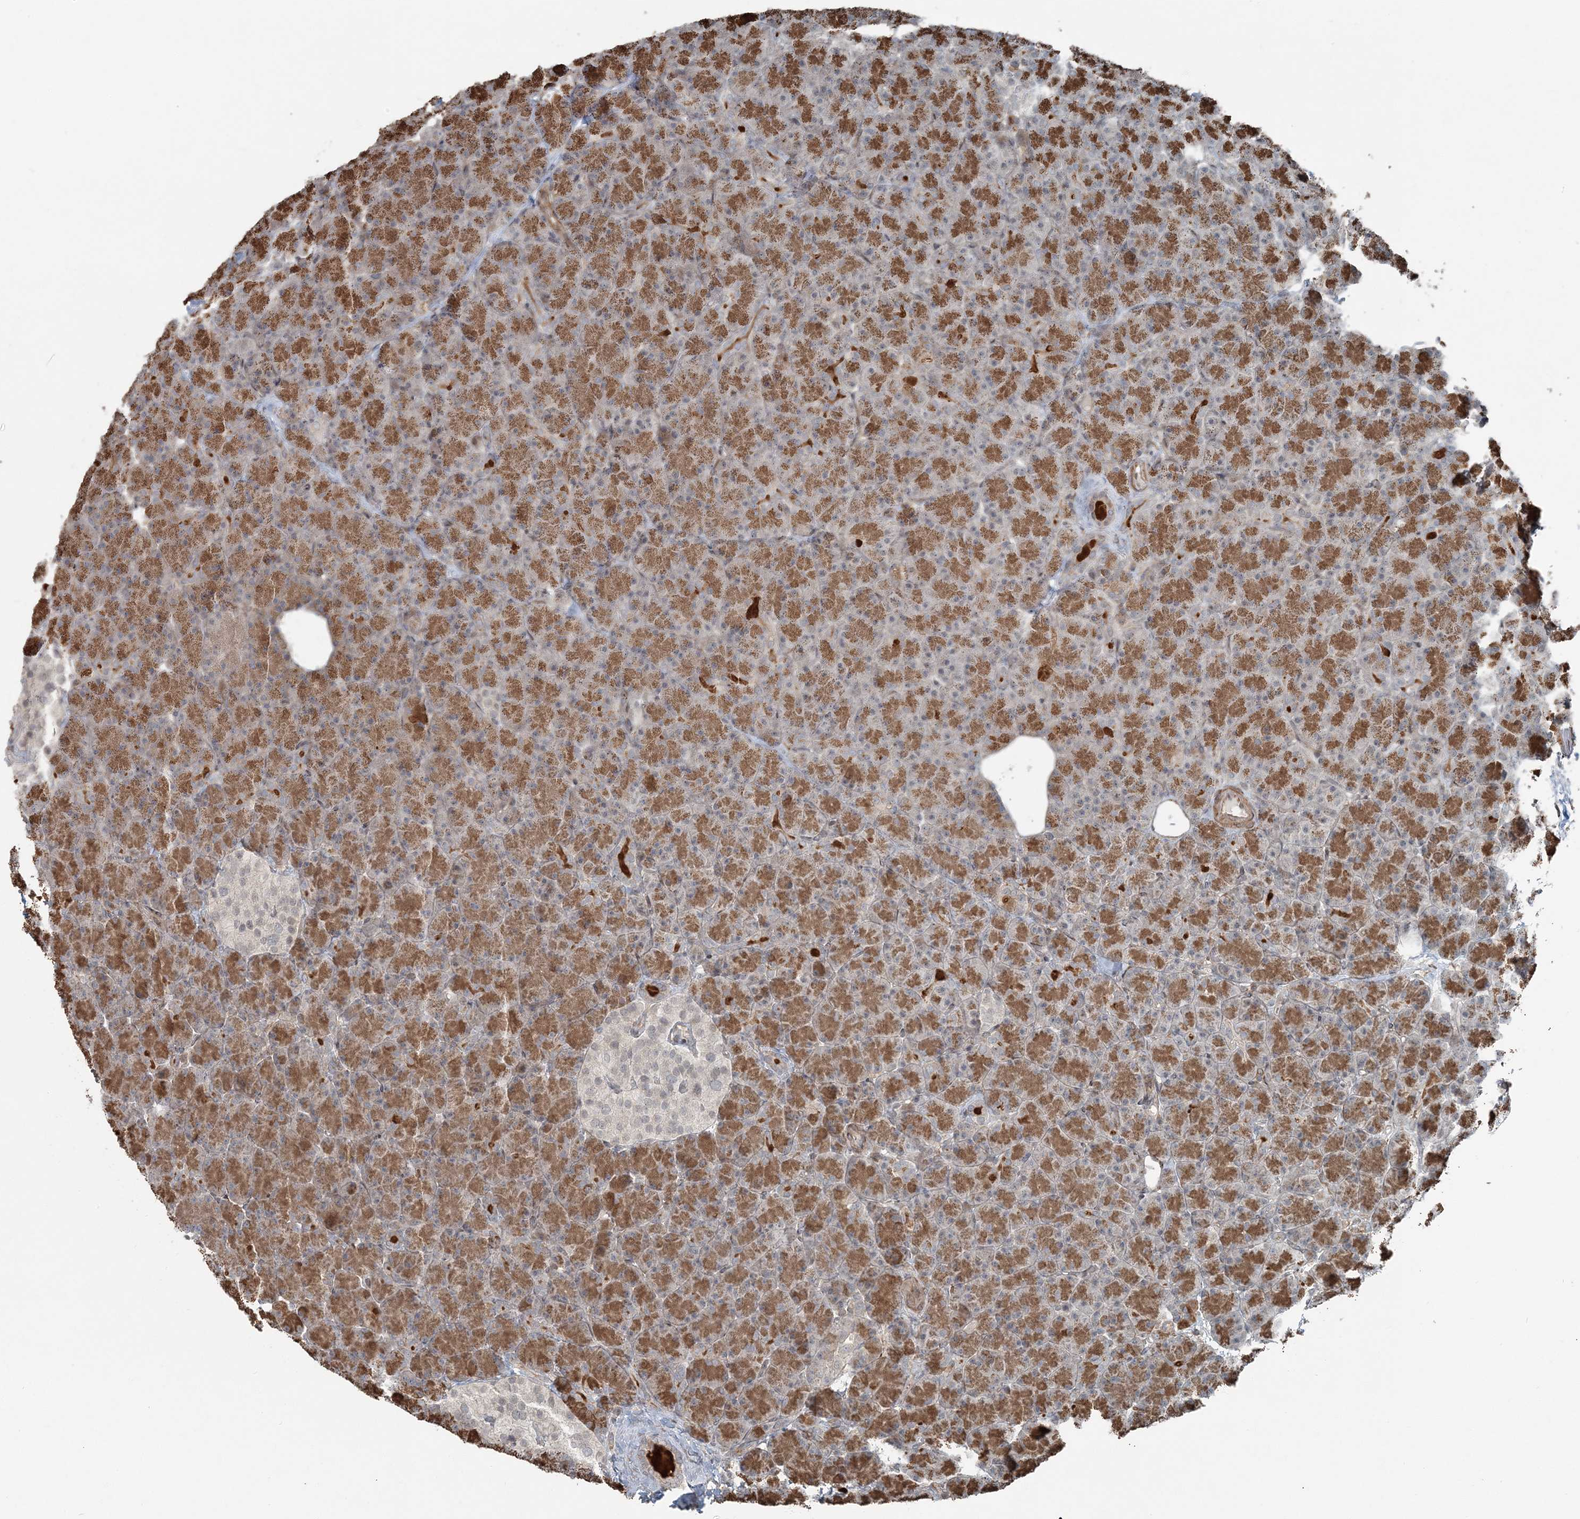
{"staining": {"intensity": "moderate", "quantity": ">75%", "location": "cytoplasmic/membranous"}, "tissue": "pancreas", "cell_type": "Exocrine glandular cells", "image_type": "normal", "snomed": [{"axis": "morphology", "description": "Normal tissue, NOS"}, {"axis": "topography", "description": "Pancreas"}], "caption": "Exocrine glandular cells display moderate cytoplasmic/membranous expression in approximately >75% of cells in benign pancreas. Nuclei are stained in blue.", "gene": "FBXL17", "patient": {"sex": "female", "age": 43}}